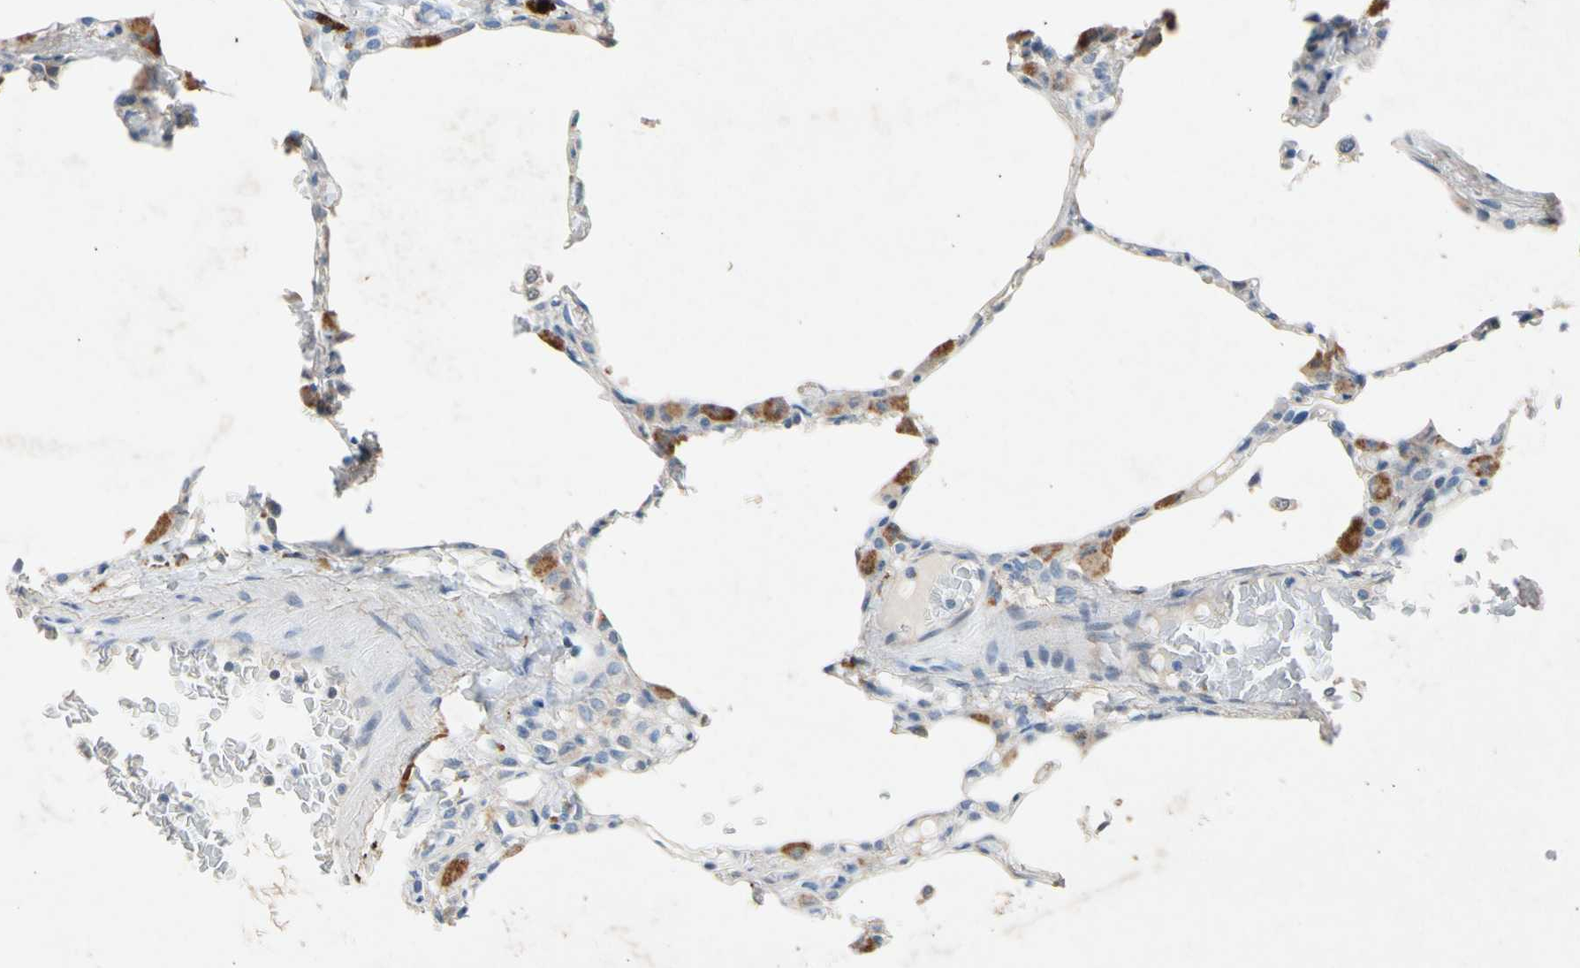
{"staining": {"intensity": "negative", "quantity": "none", "location": "none"}, "tissue": "lung", "cell_type": "Alveolar cells", "image_type": "normal", "snomed": [{"axis": "morphology", "description": "Normal tissue, NOS"}, {"axis": "topography", "description": "Lung"}], "caption": "Immunohistochemical staining of normal human lung displays no significant expression in alveolar cells.", "gene": "GASK1B", "patient": {"sex": "female", "age": 49}}